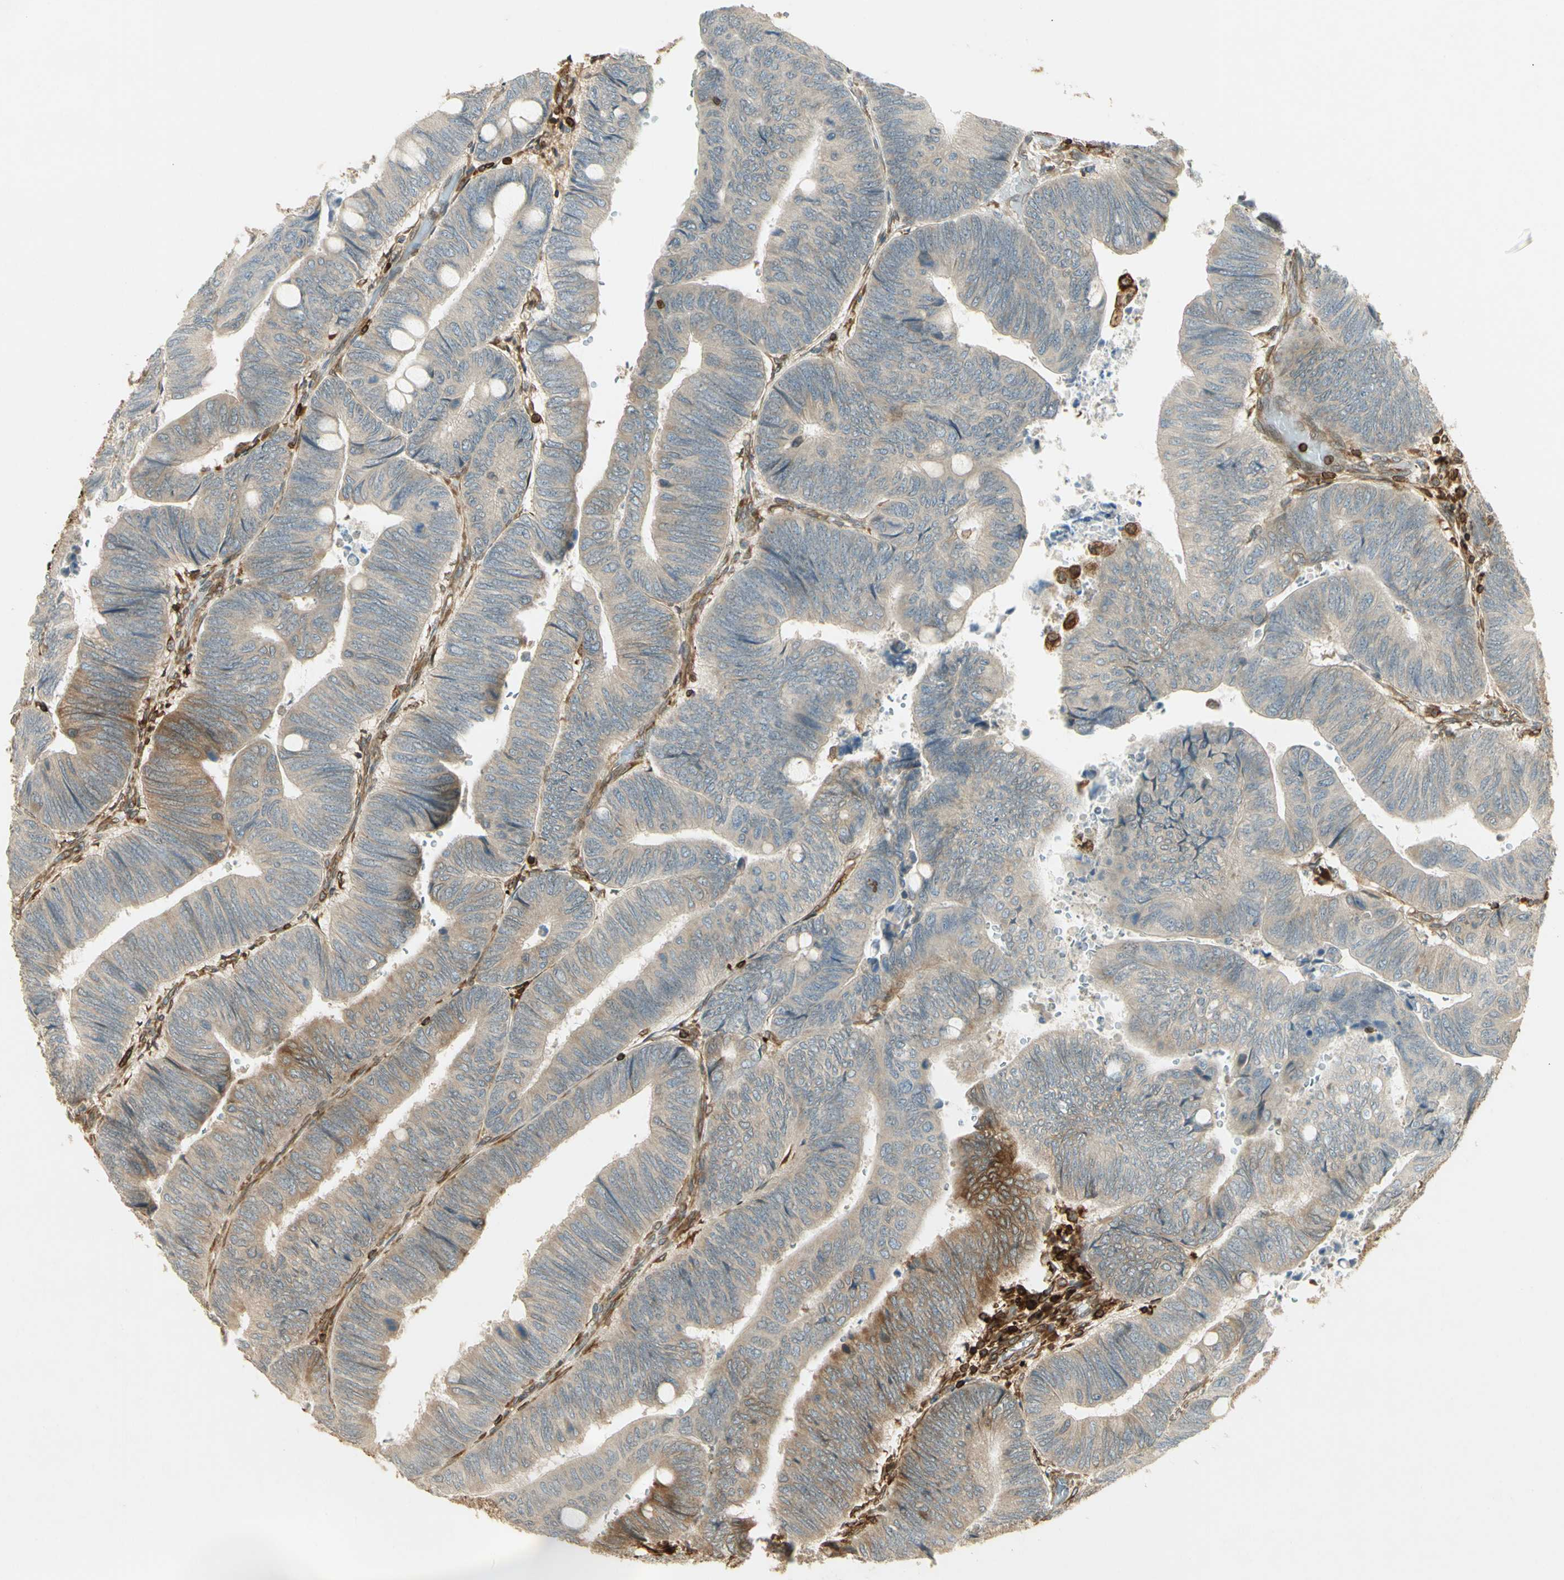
{"staining": {"intensity": "strong", "quantity": ">75%", "location": "cytoplasmic/membranous"}, "tissue": "colorectal cancer", "cell_type": "Tumor cells", "image_type": "cancer", "snomed": [{"axis": "morphology", "description": "Normal tissue, NOS"}, {"axis": "morphology", "description": "Adenocarcinoma, NOS"}, {"axis": "topography", "description": "Rectum"}, {"axis": "topography", "description": "Peripheral nerve tissue"}], "caption": "Brown immunohistochemical staining in colorectal cancer exhibits strong cytoplasmic/membranous expression in approximately >75% of tumor cells.", "gene": "TAPBP", "patient": {"sex": "male", "age": 92}}